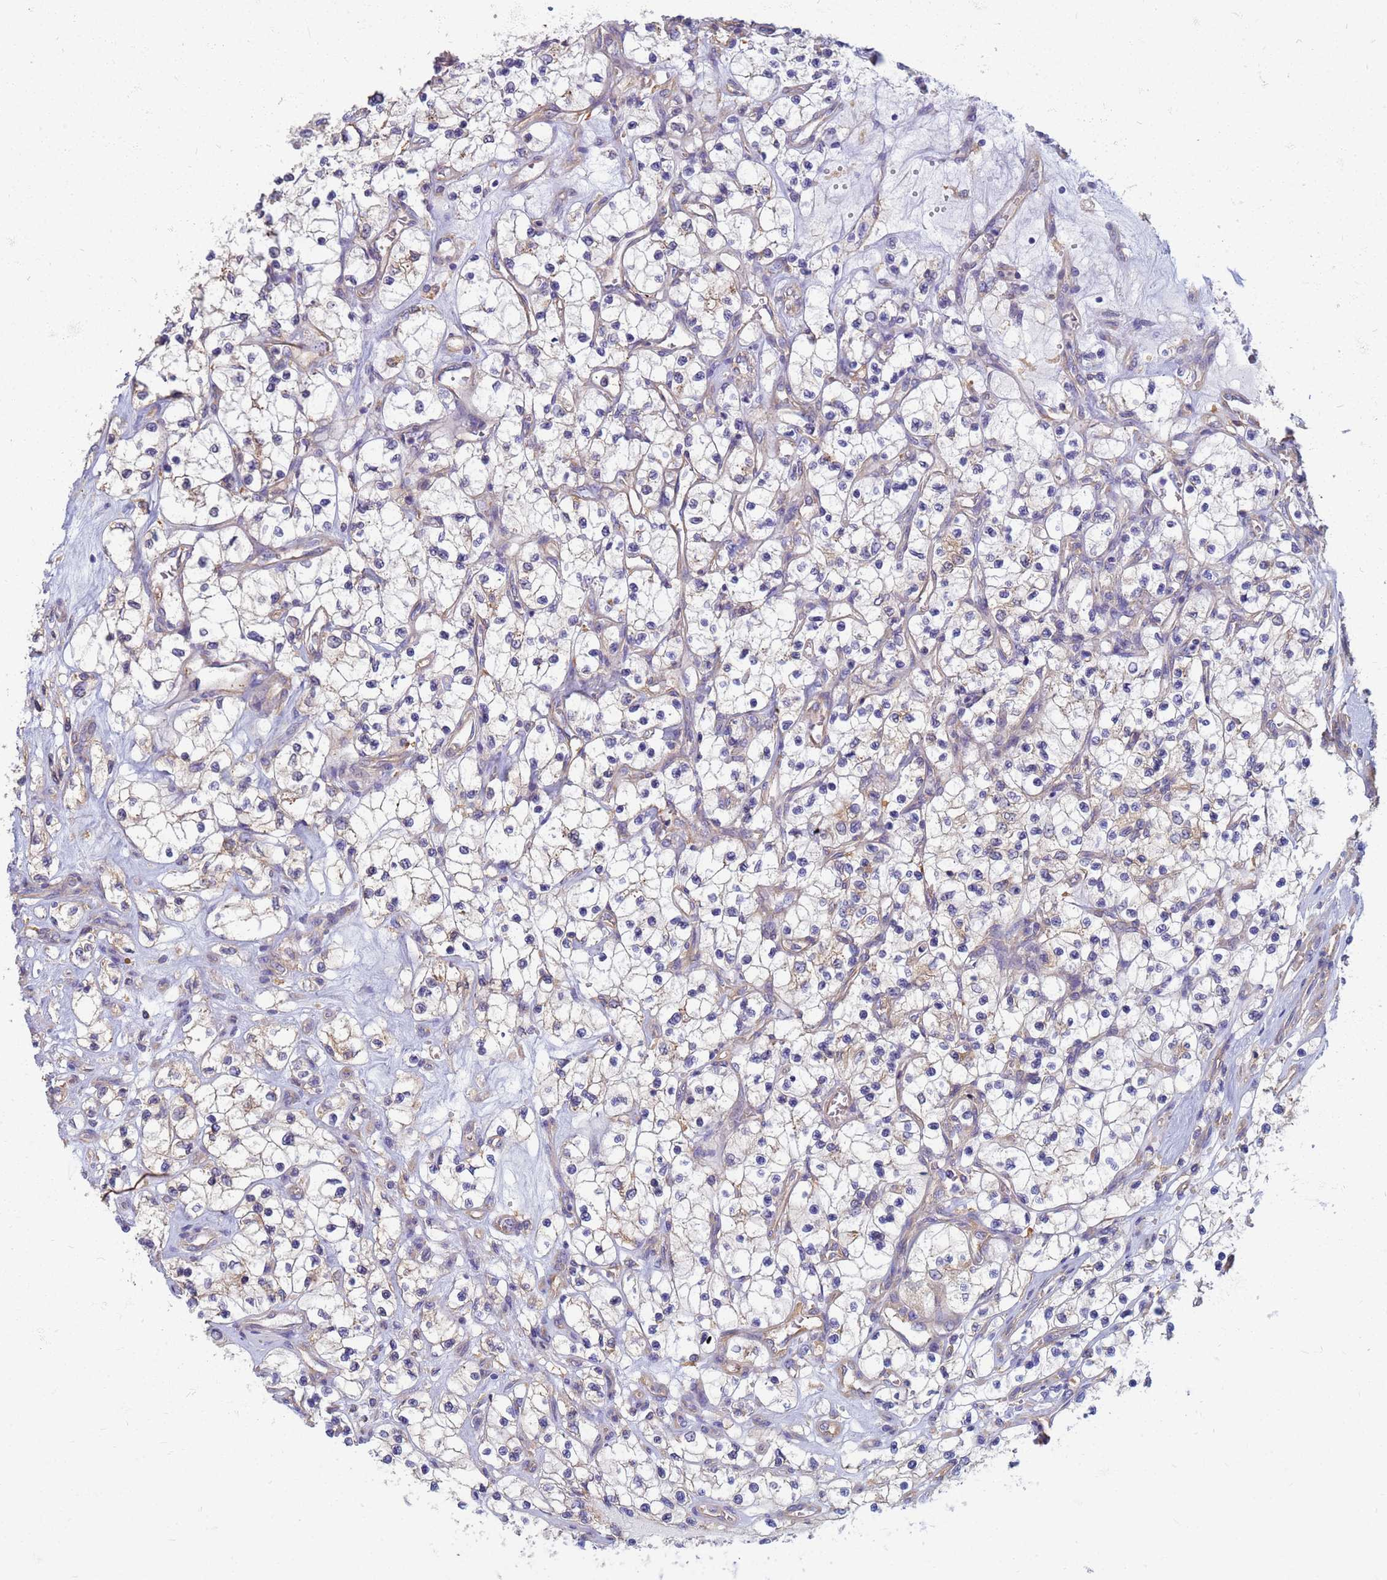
{"staining": {"intensity": "weak", "quantity": "25%-75%", "location": "cytoplasmic/membranous"}, "tissue": "renal cancer", "cell_type": "Tumor cells", "image_type": "cancer", "snomed": [{"axis": "morphology", "description": "Adenocarcinoma, NOS"}, {"axis": "topography", "description": "Kidney"}], "caption": "Brown immunohistochemical staining in human adenocarcinoma (renal) demonstrates weak cytoplasmic/membranous expression in approximately 25%-75% of tumor cells. Immunohistochemistry (ihc) stains the protein of interest in brown and the nuclei are stained blue.", "gene": "EEA1", "patient": {"sex": "female", "age": 69}}